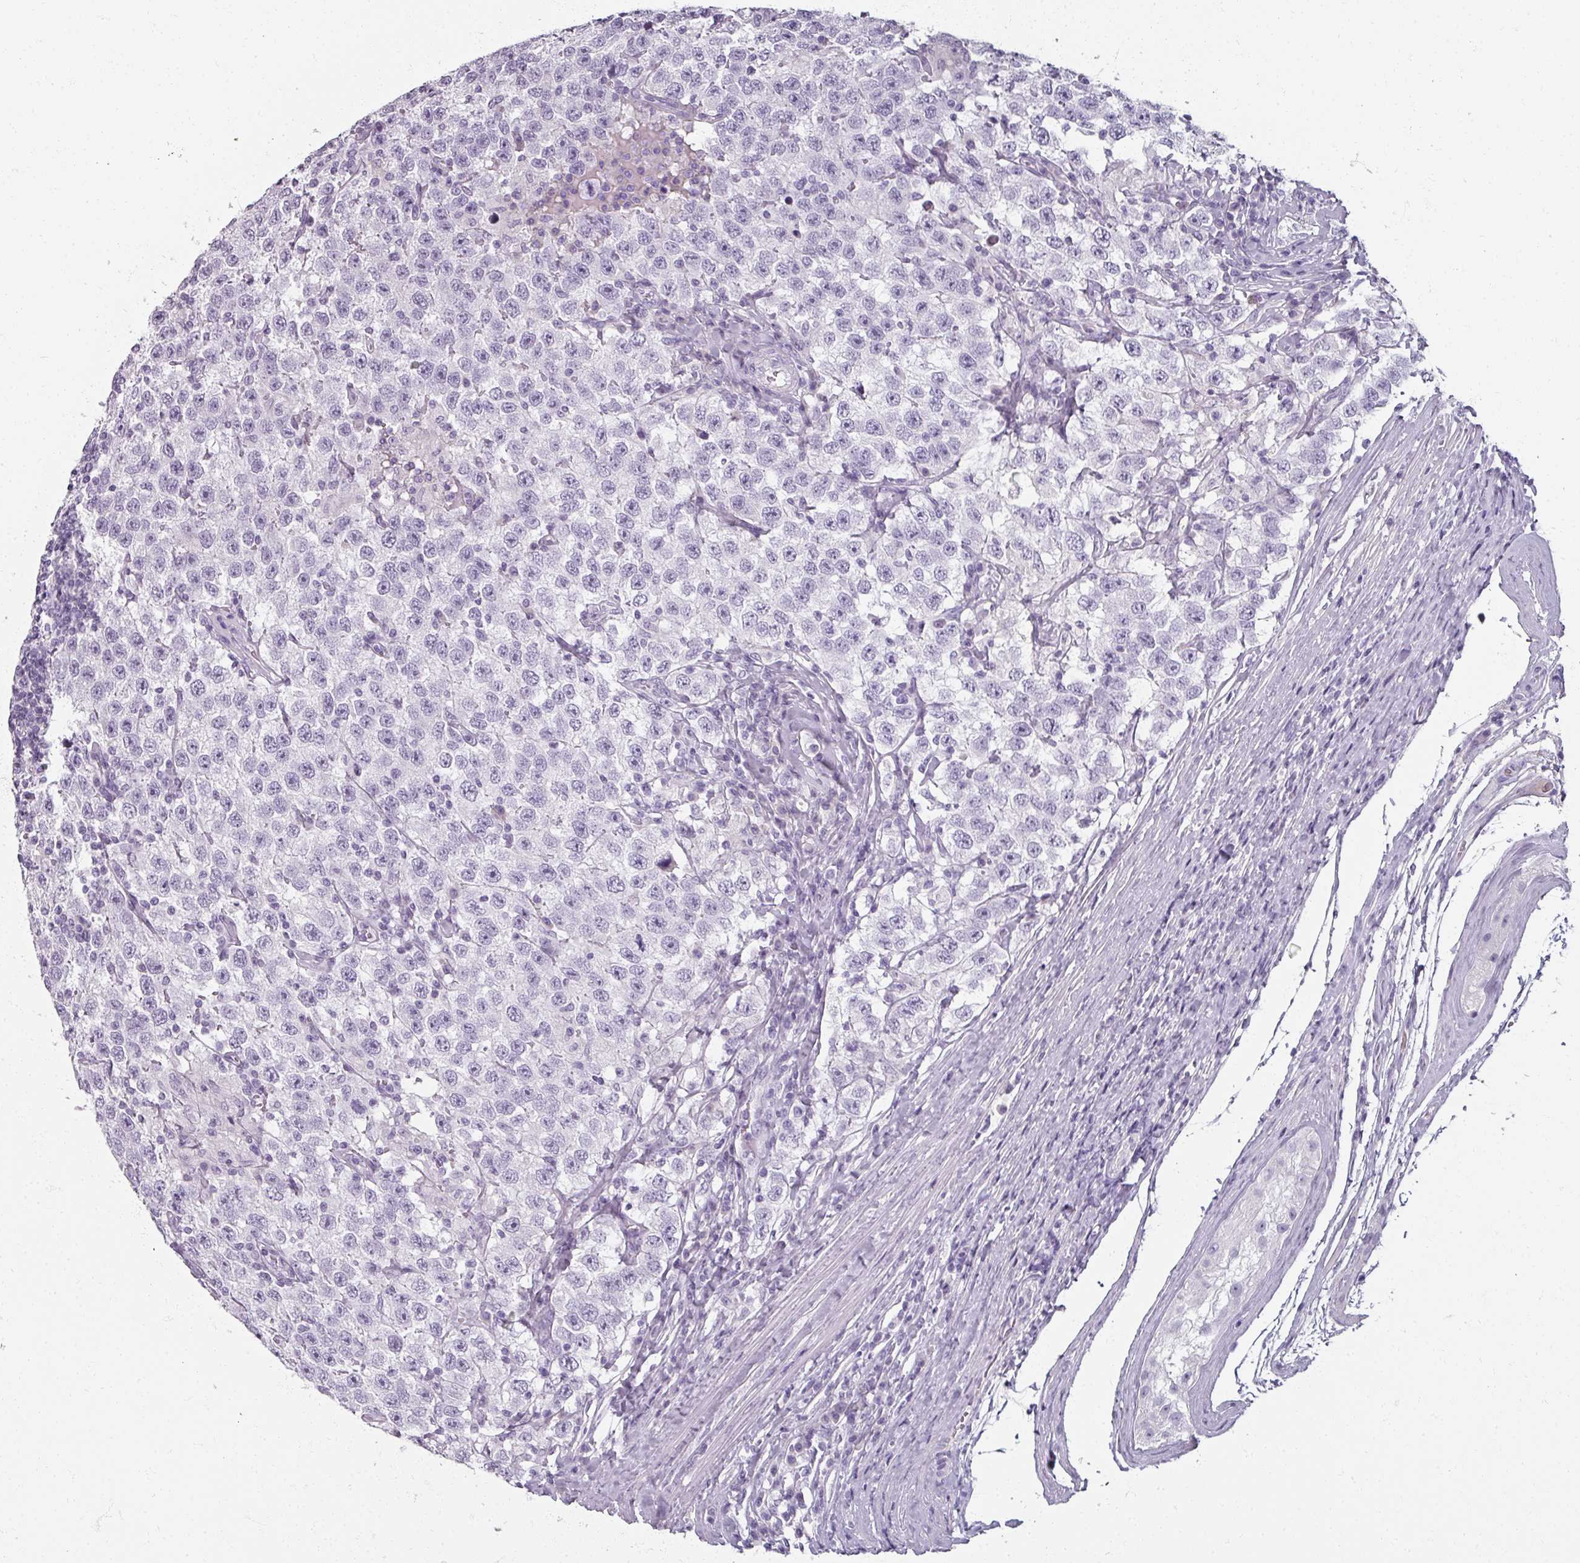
{"staining": {"intensity": "negative", "quantity": "none", "location": "none"}, "tissue": "testis cancer", "cell_type": "Tumor cells", "image_type": "cancer", "snomed": [{"axis": "morphology", "description": "Seminoma, NOS"}, {"axis": "topography", "description": "Testis"}], "caption": "Tumor cells show no significant staining in seminoma (testis).", "gene": "REG3G", "patient": {"sex": "male", "age": 41}}